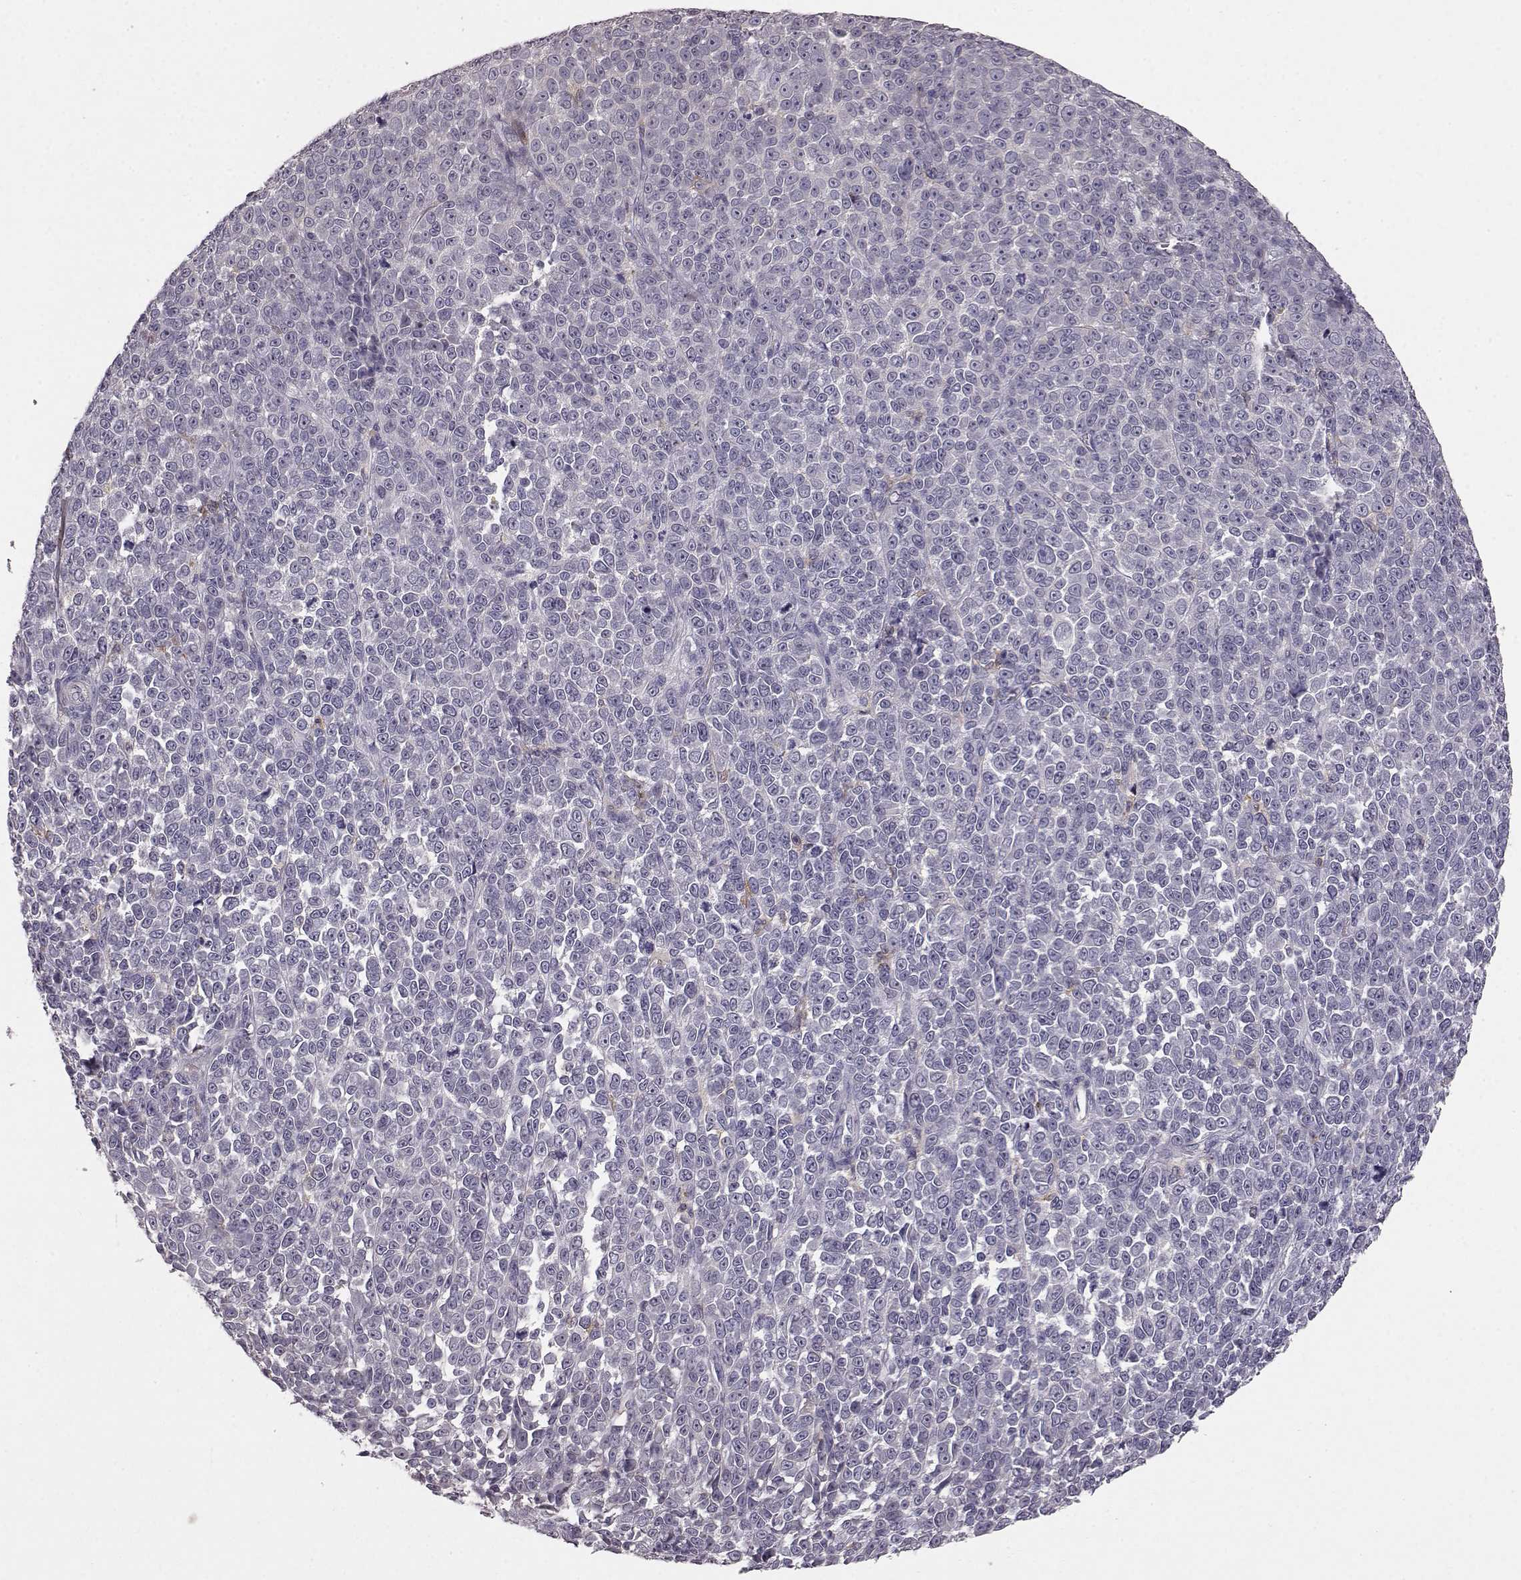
{"staining": {"intensity": "negative", "quantity": "none", "location": "none"}, "tissue": "melanoma", "cell_type": "Tumor cells", "image_type": "cancer", "snomed": [{"axis": "morphology", "description": "Malignant melanoma, NOS"}, {"axis": "topography", "description": "Skin"}], "caption": "High power microscopy photomicrograph of an immunohistochemistry photomicrograph of melanoma, revealing no significant expression in tumor cells.", "gene": "CCNF", "patient": {"sex": "female", "age": 95}}